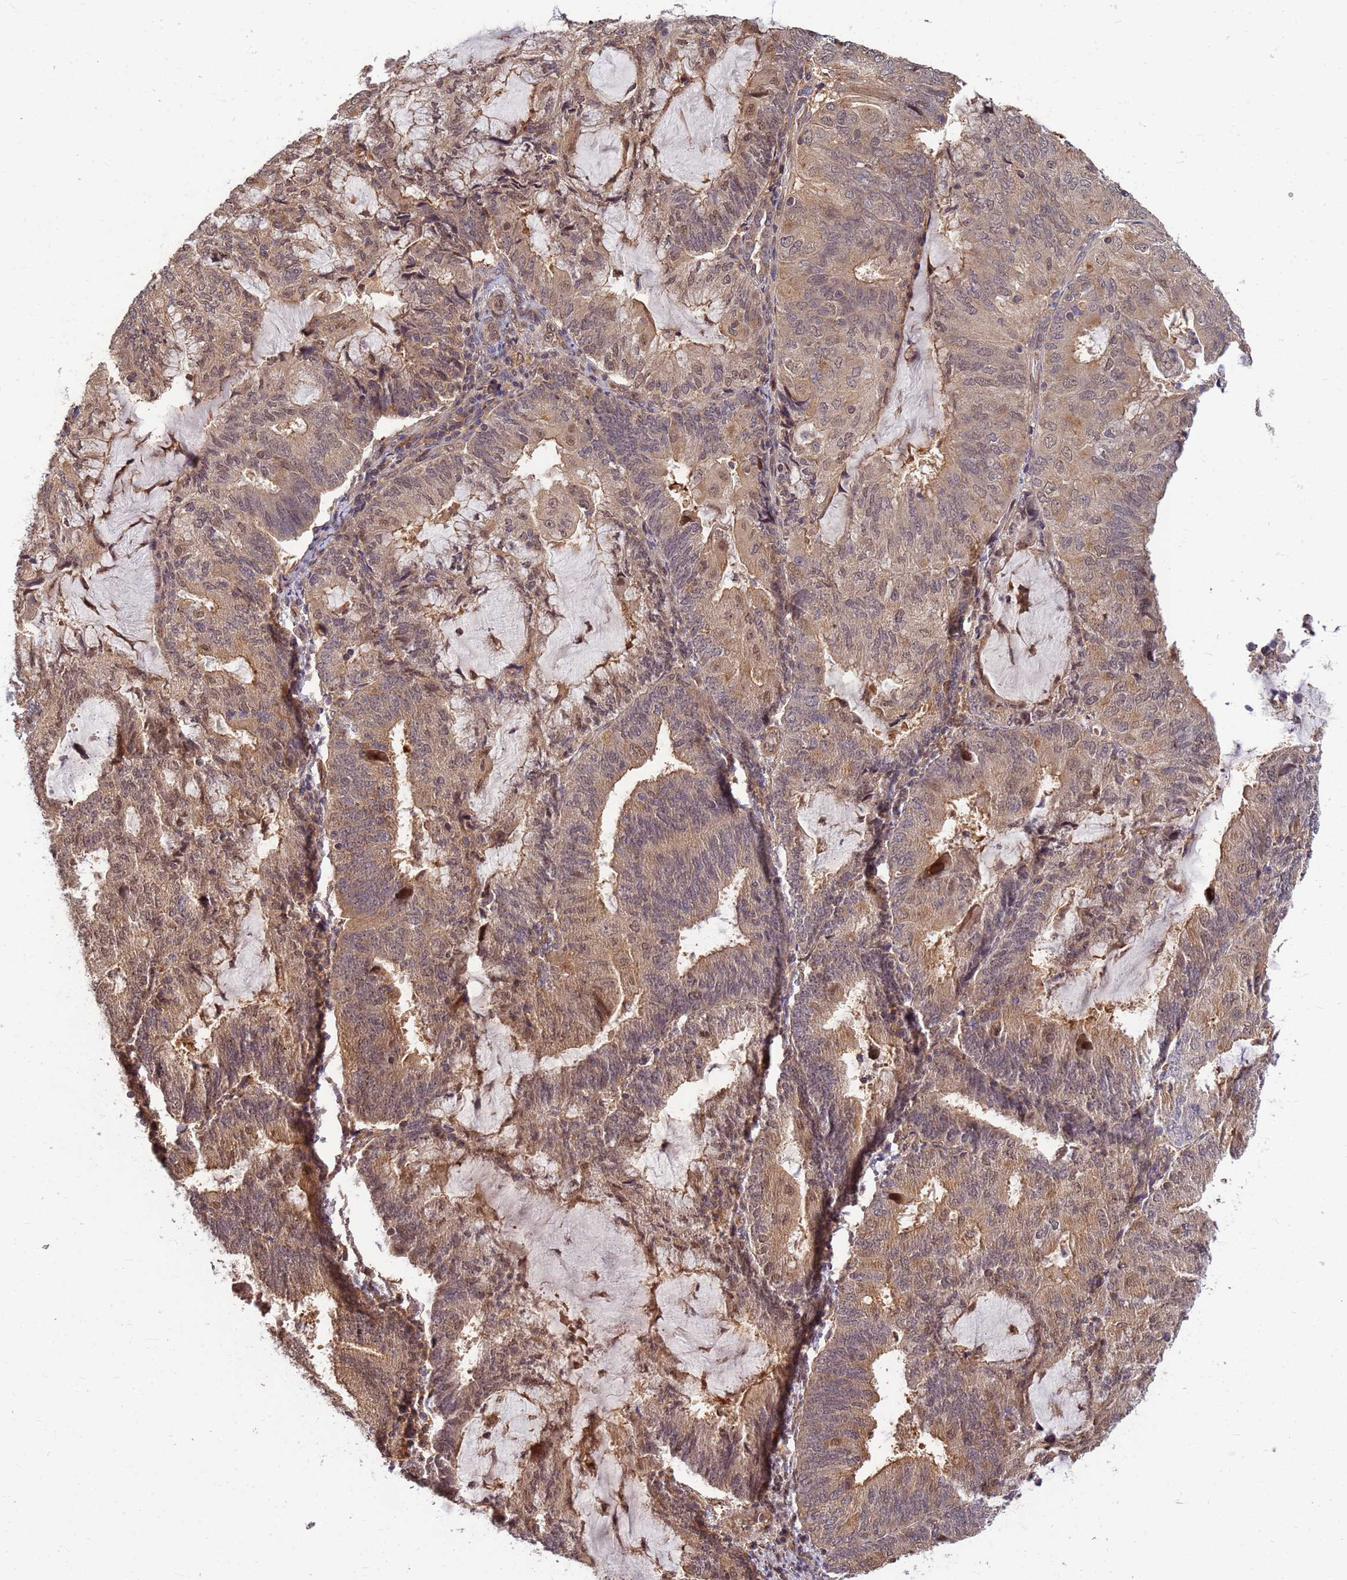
{"staining": {"intensity": "weak", "quantity": ">75%", "location": "cytoplasmic/membranous,nuclear"}, "tissue": "endometrial cancer", "cell_type": "Tumor cells", "image_type": "cancer", "snomed": [{"axis": "morphology", "description": "Adenocarcinoma, NOS"}, {"axis": "topography", "description": "Endometrium"}], "caption": "Immunohistochemical staining of human adenocarcinoma (endometrial) exhibits low levels of weak cytoplasmic/membranous and nuclear expression in about >75% of tumor cells.", "gene": "DUS4L", "patient": {"sex": "female", "age": 81}}